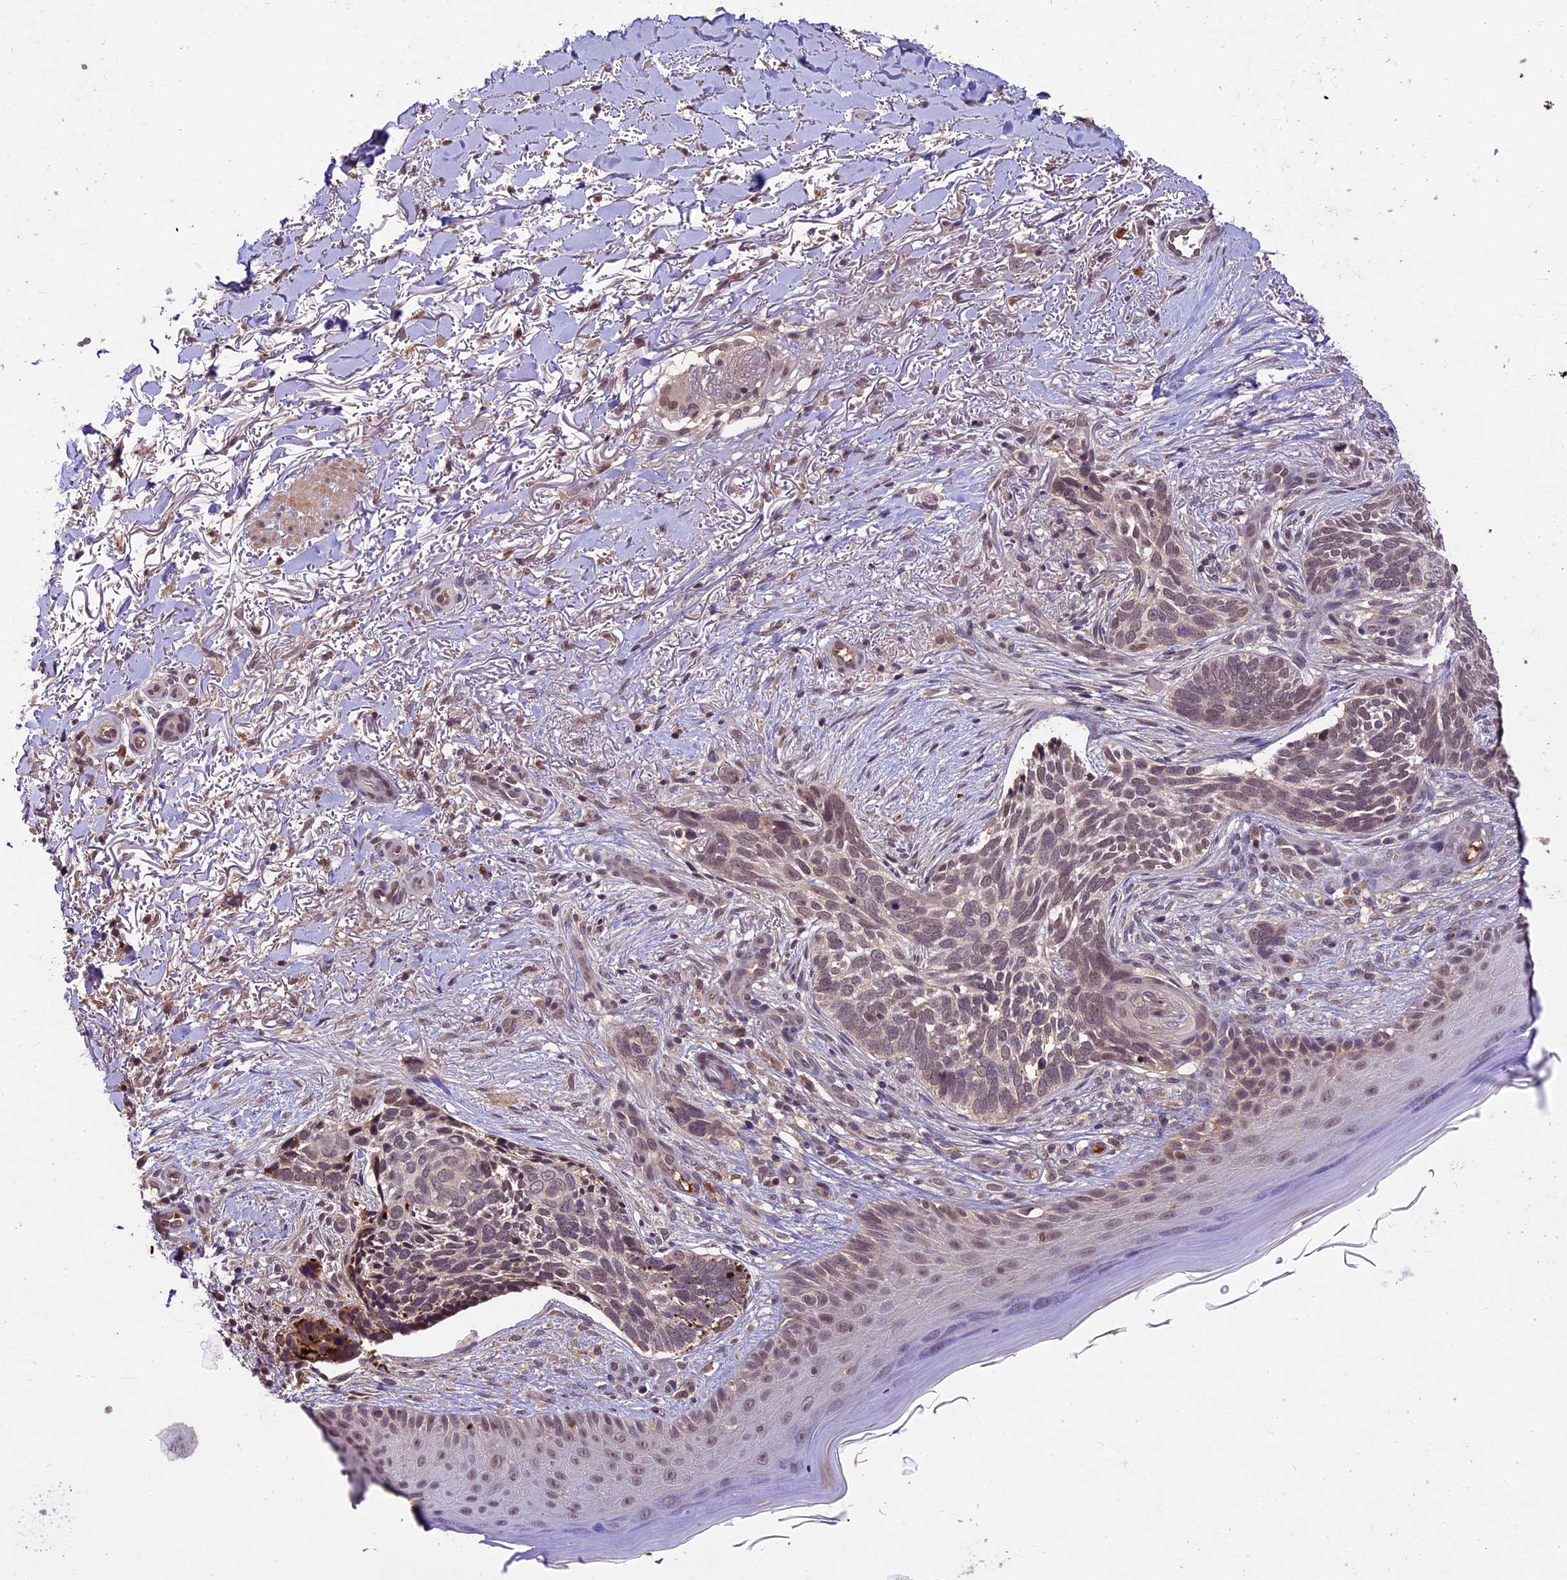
{"staining": {"intensity": "weak", "quantity": ">75%", "location": "nuclear"}, "tissue": "skin cancer", "cell_type": "Tumor cells", "image_type": "cancer", "snomed": [{"axis": "morphology", "description": "Normal tissue, NOS"}, {"axis": "morphology", "description": "Basal cell carcinoma"}, {"axis": "topography", "description": "Skin"}], "caption": "Protein analysis of skin cancer tissue reveals weak nuclear expression in approximately >75% of tumor cells.", "gene": "ATP10A", "patient": {"sex": "female", "age": 67}}